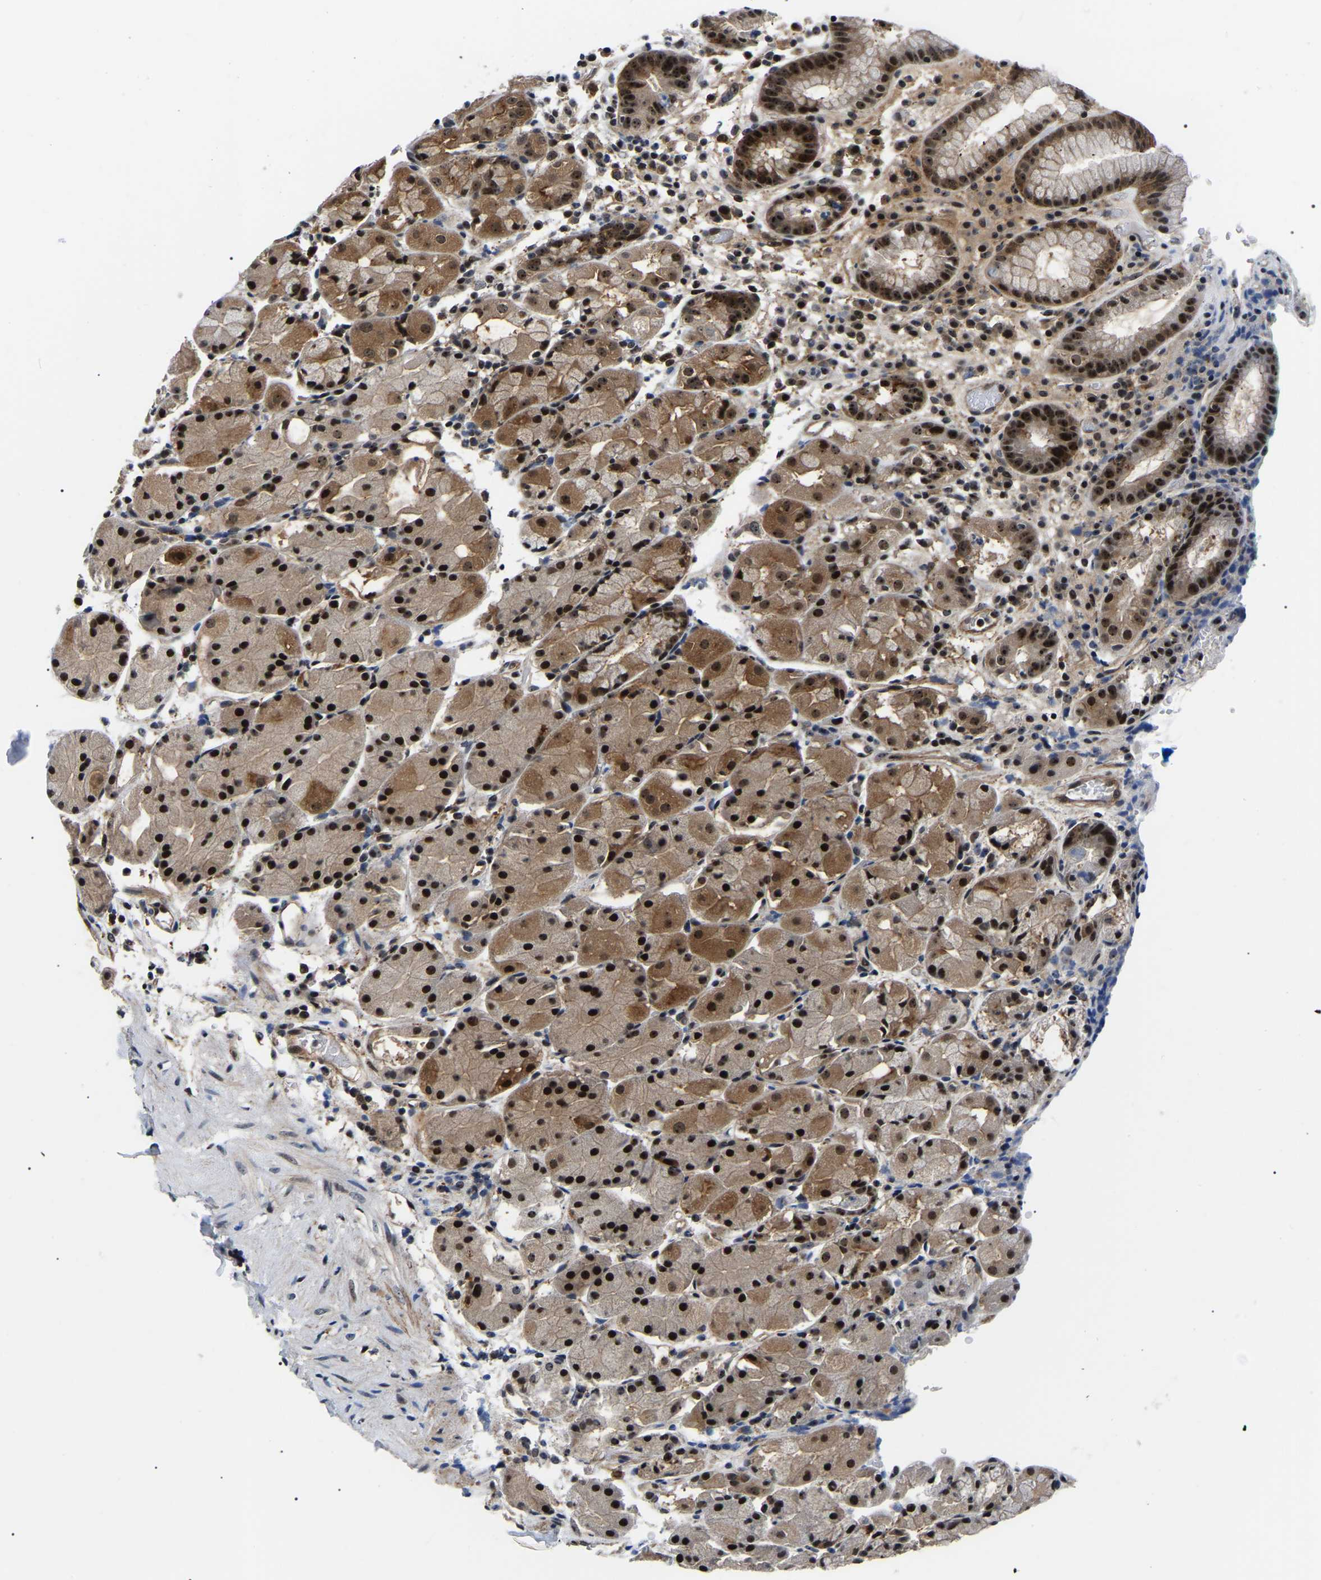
{"staining": {"intensity": "strong", "quantity": ">75%", "location": "cytoplasmic/membranous,nuclear"}, "tissue": "stomach", "cell_type": "Glandular cells", "image_type": "normal", "snomed": [{"axis": "morphology", "description": "Normal tissue, NOS"}, {"axis": "topography", "description": "Stomach"}, {"axis": "topography", "description": "Stomach, lower"}], "caption": "The image reveals immunohistochemical staining of benign stomach. There is strong cytoplasmic/membranous,nuclear positivity is appreciated in about >75% of glandular cells.", "gene": "RRP1B", "patient": {"sex": "female", "age": 75}}